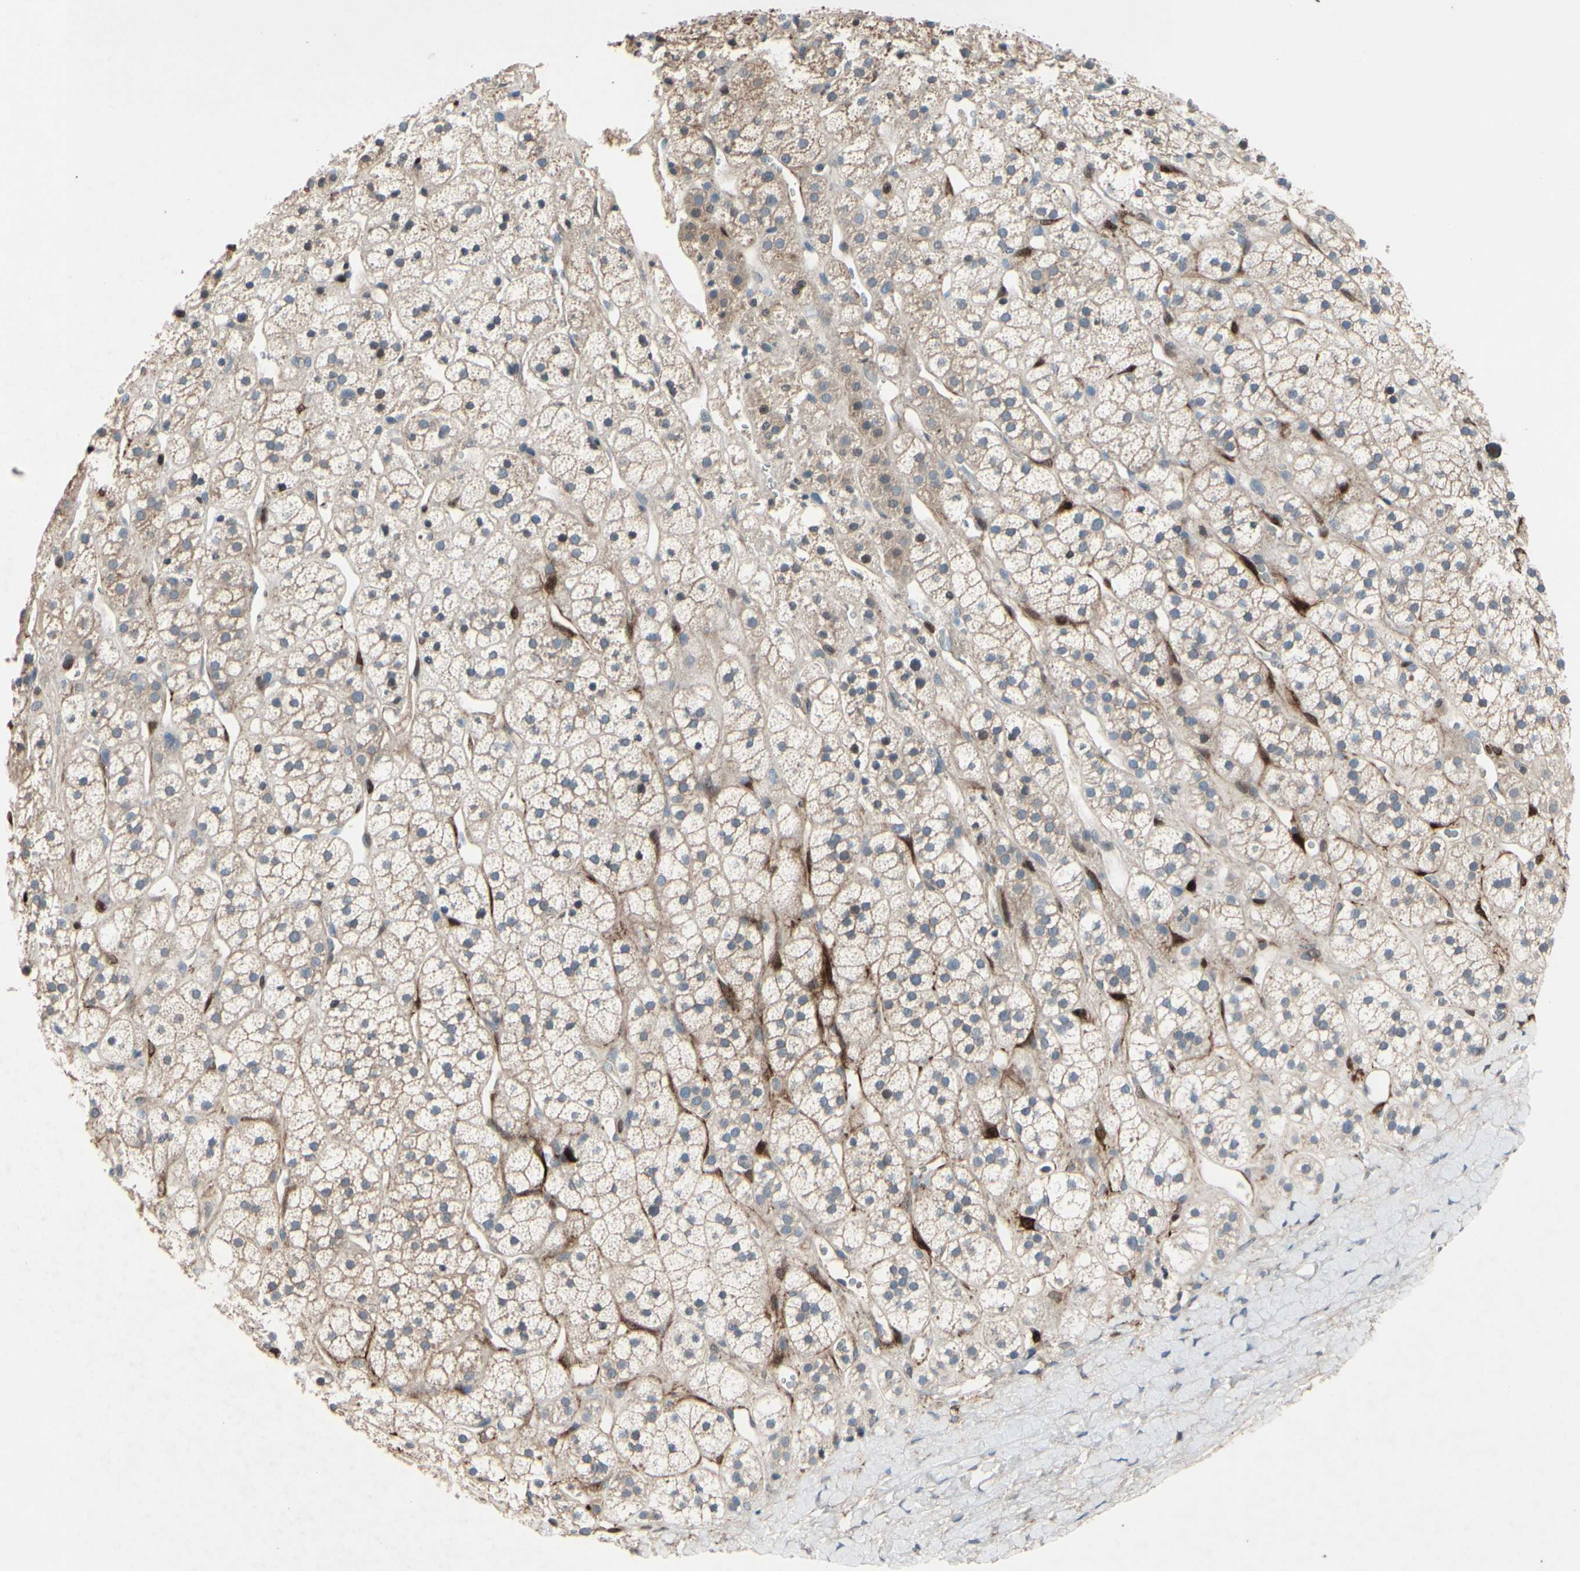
{"staining": {"intensity": "weak", "quantity": ">75%", "location": "cytoplasmic/membranous"}, "tissue": "adrenal gland", "cell_type": "Glandular cells", "image_type": "normal", "snomed": [{"axis": "morphology", "description": "Normal tissue, NOS"}, {"axis": "topography", "description": "Adrenal gland"}], "caption": "Protein analysis of unremarkable adrenal gland reveals weak cytoplasmic/membranous expression in about >75% of glandular cells.", "gene": "ICAM5", "patient": {"sex": "male", "age": 56}}